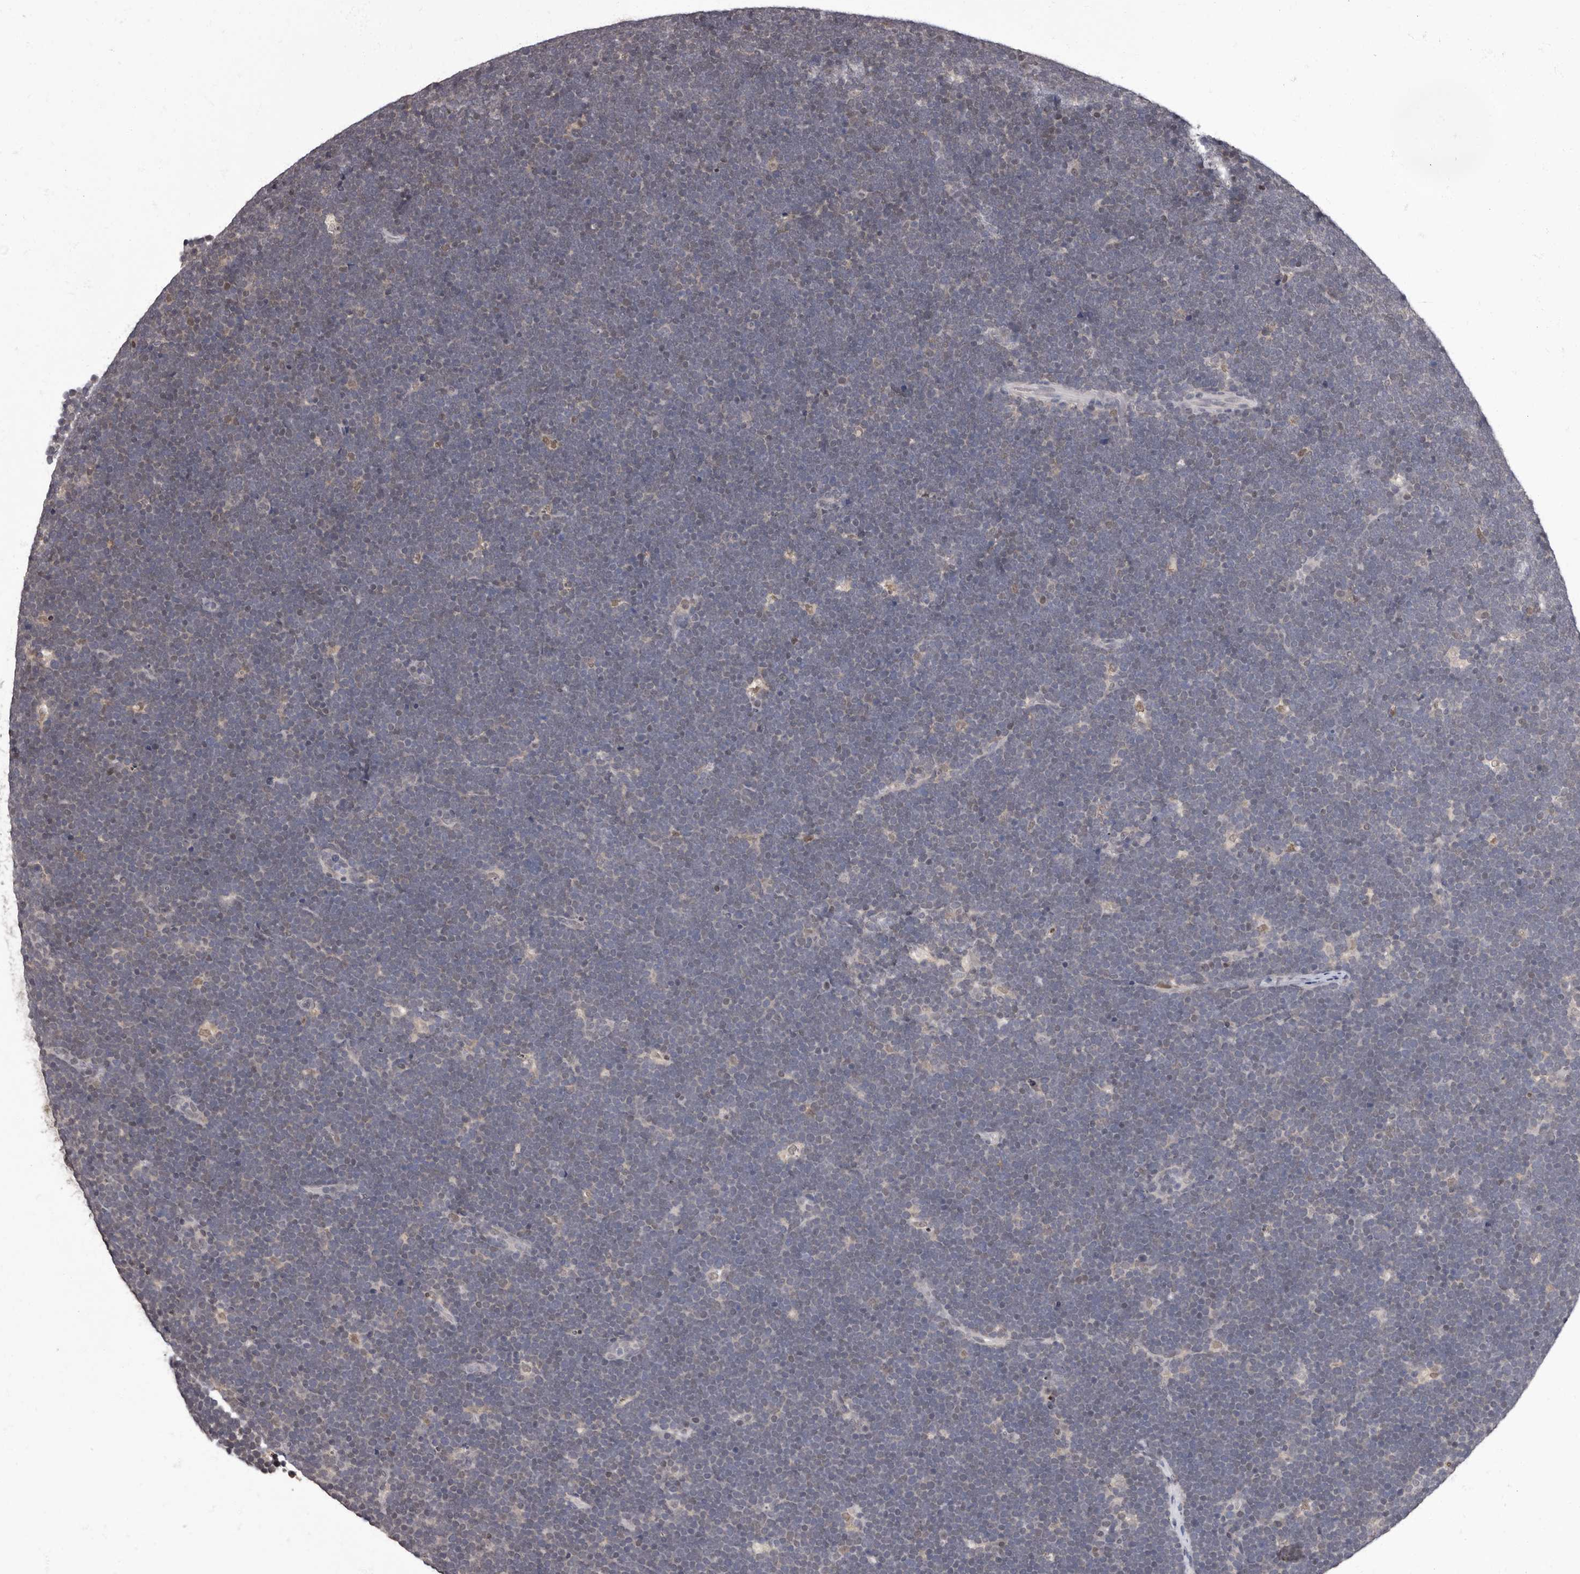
{"staining": {"intensity": "negative", "quantity": "none", "location": "none"}, "tissue": "lymphoma", "cell_type": "Tumor cells", "image_type": "cancer", "snomed": [{"axis": "morphology", "description": "Malignant lymphoma, non-Hodgkin's type, High grade"}, {"axis": "topography", "description": "Lymph node"}], "caption": "There is no significant positivity in tumor cells of high-grade malignant lymphoma, non-Hodgkin's type. (DAB (3,3'-diaminobenzidine) immunohistochemistry (IHC) visualized using brightfield microscopy, high magnification).", "gene": "C1orf50", "patient": {"sex": "male", "age": 13}}